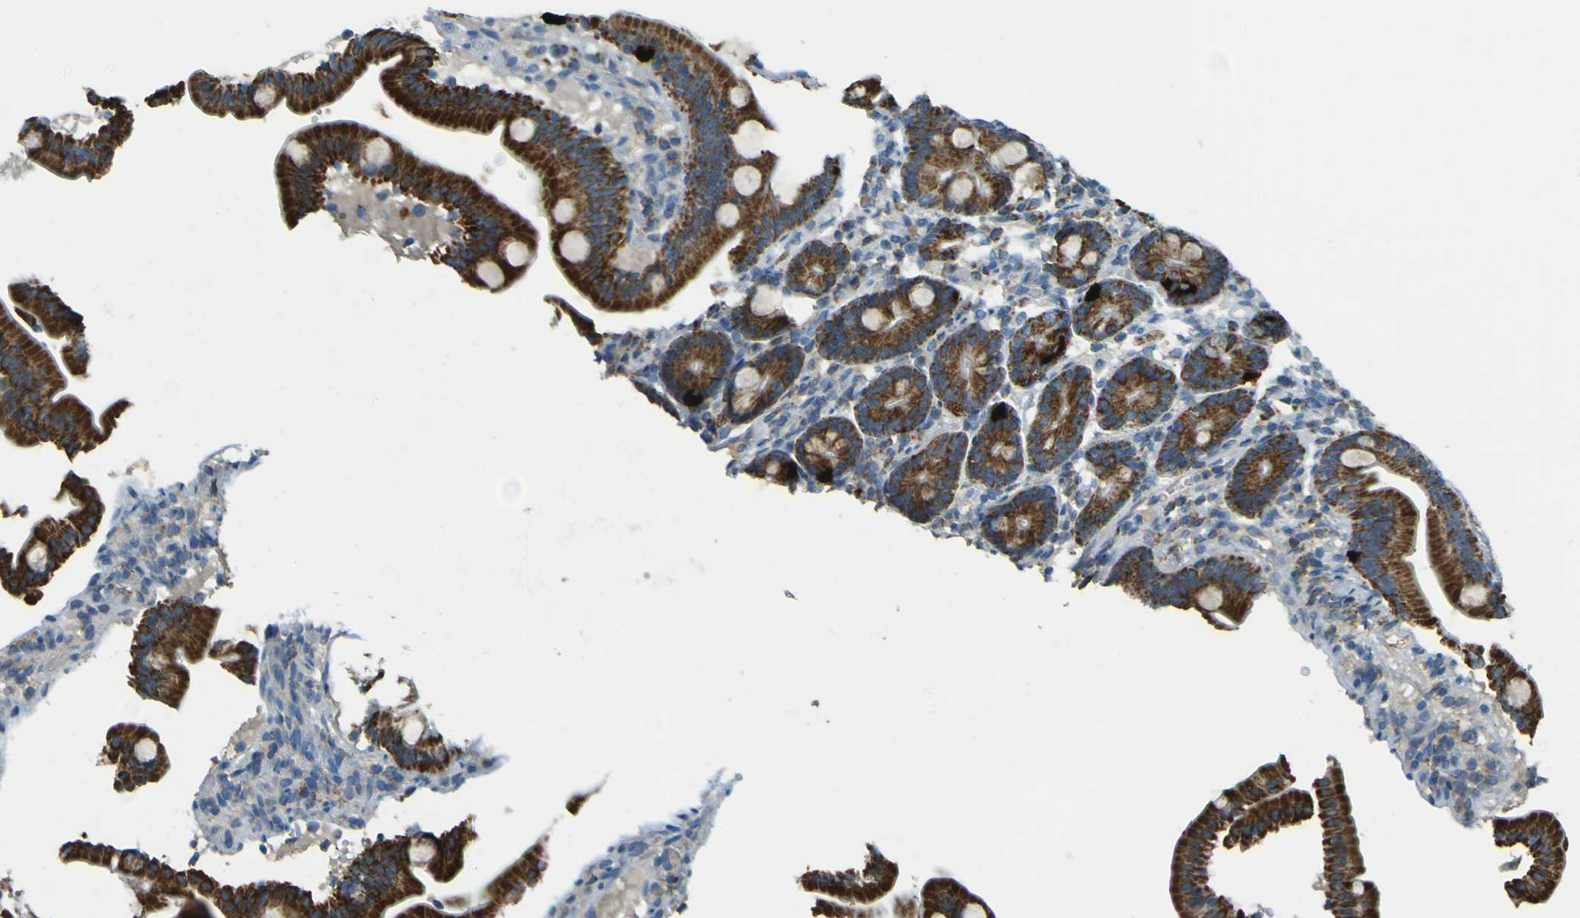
{"staining": {"intensity": "strong", "quantity": ">75%", "location": "cytoplasmic/membranous"}, "tissue": "duodenum", "cell_type": "Glandular cells", "image_type": "normal", "snomed": [{"axis": "morphology", "description": "Normal tissue, NOS"}, {"axis": "topography", "description": "Duodenum"}], "caption": "This histopathology image displays benign duodenum stained with immunohistochemistry (IHC) to label a protein in brown. The cytoplasmic/membranous of glandular cells show strong positivity for the protein. Nuclei are counter-stained blue.", "gene": "FKTN", "patient": {"sex": "male", "age": 54}}